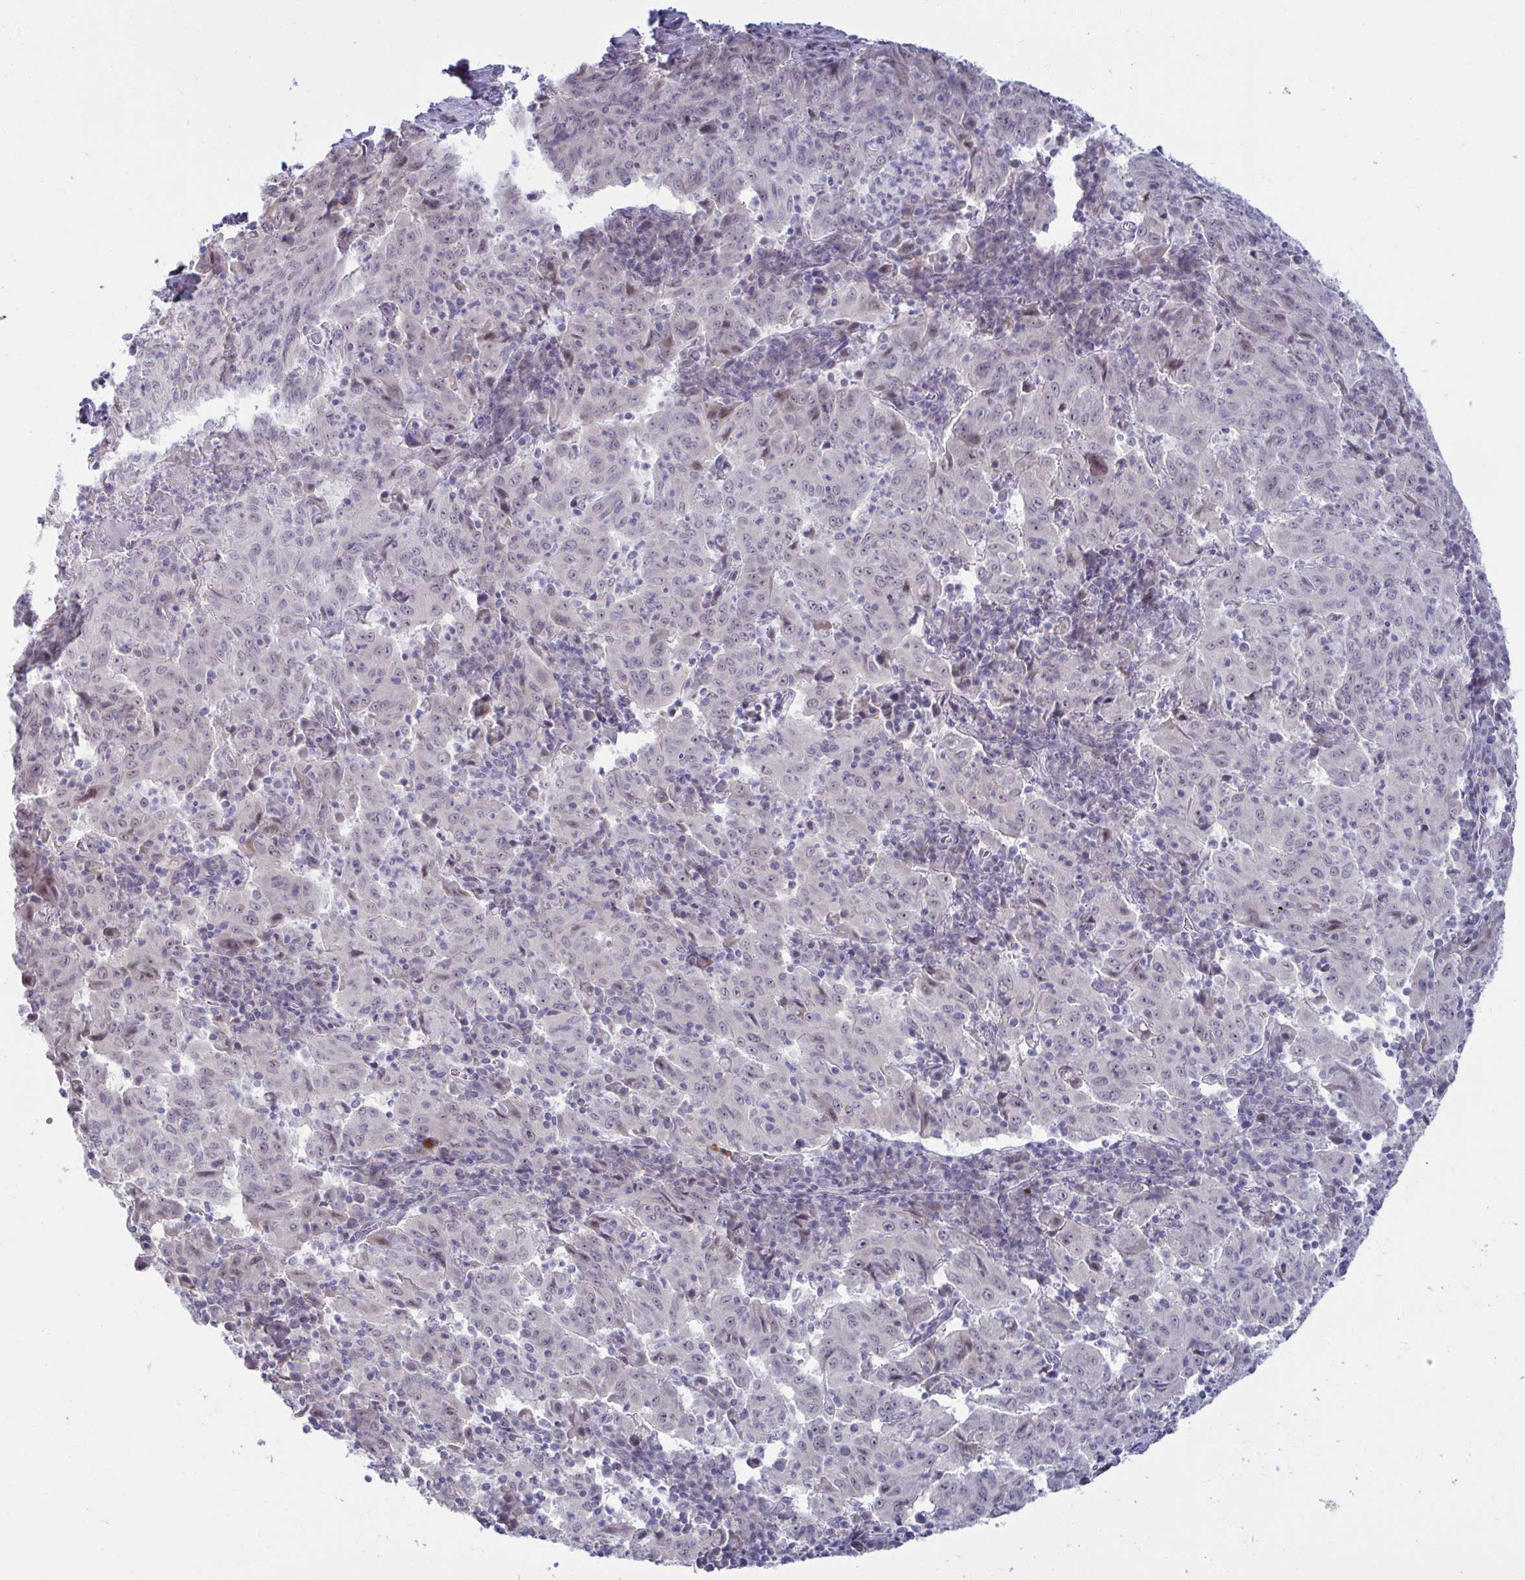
{"staining": {"intensity": "negative", "quantity": "none", "location": "none"}, "tissue": "pancreatic cancer", "cell_type": "Tumor cells", "image_type": "cancer", "snomed": [{"axis": "morphology", "description": "Adenocarcinoma, NOS"}, {"axis": "topography", "description": "Pancreas"}], "caption": "Pancreatic adenocarcinoma was stained to show a protein in brown. There is no significant staining in tumor cells.", "gene": "RNASEH1", "patient": {"sex": "male", "age": 63}}